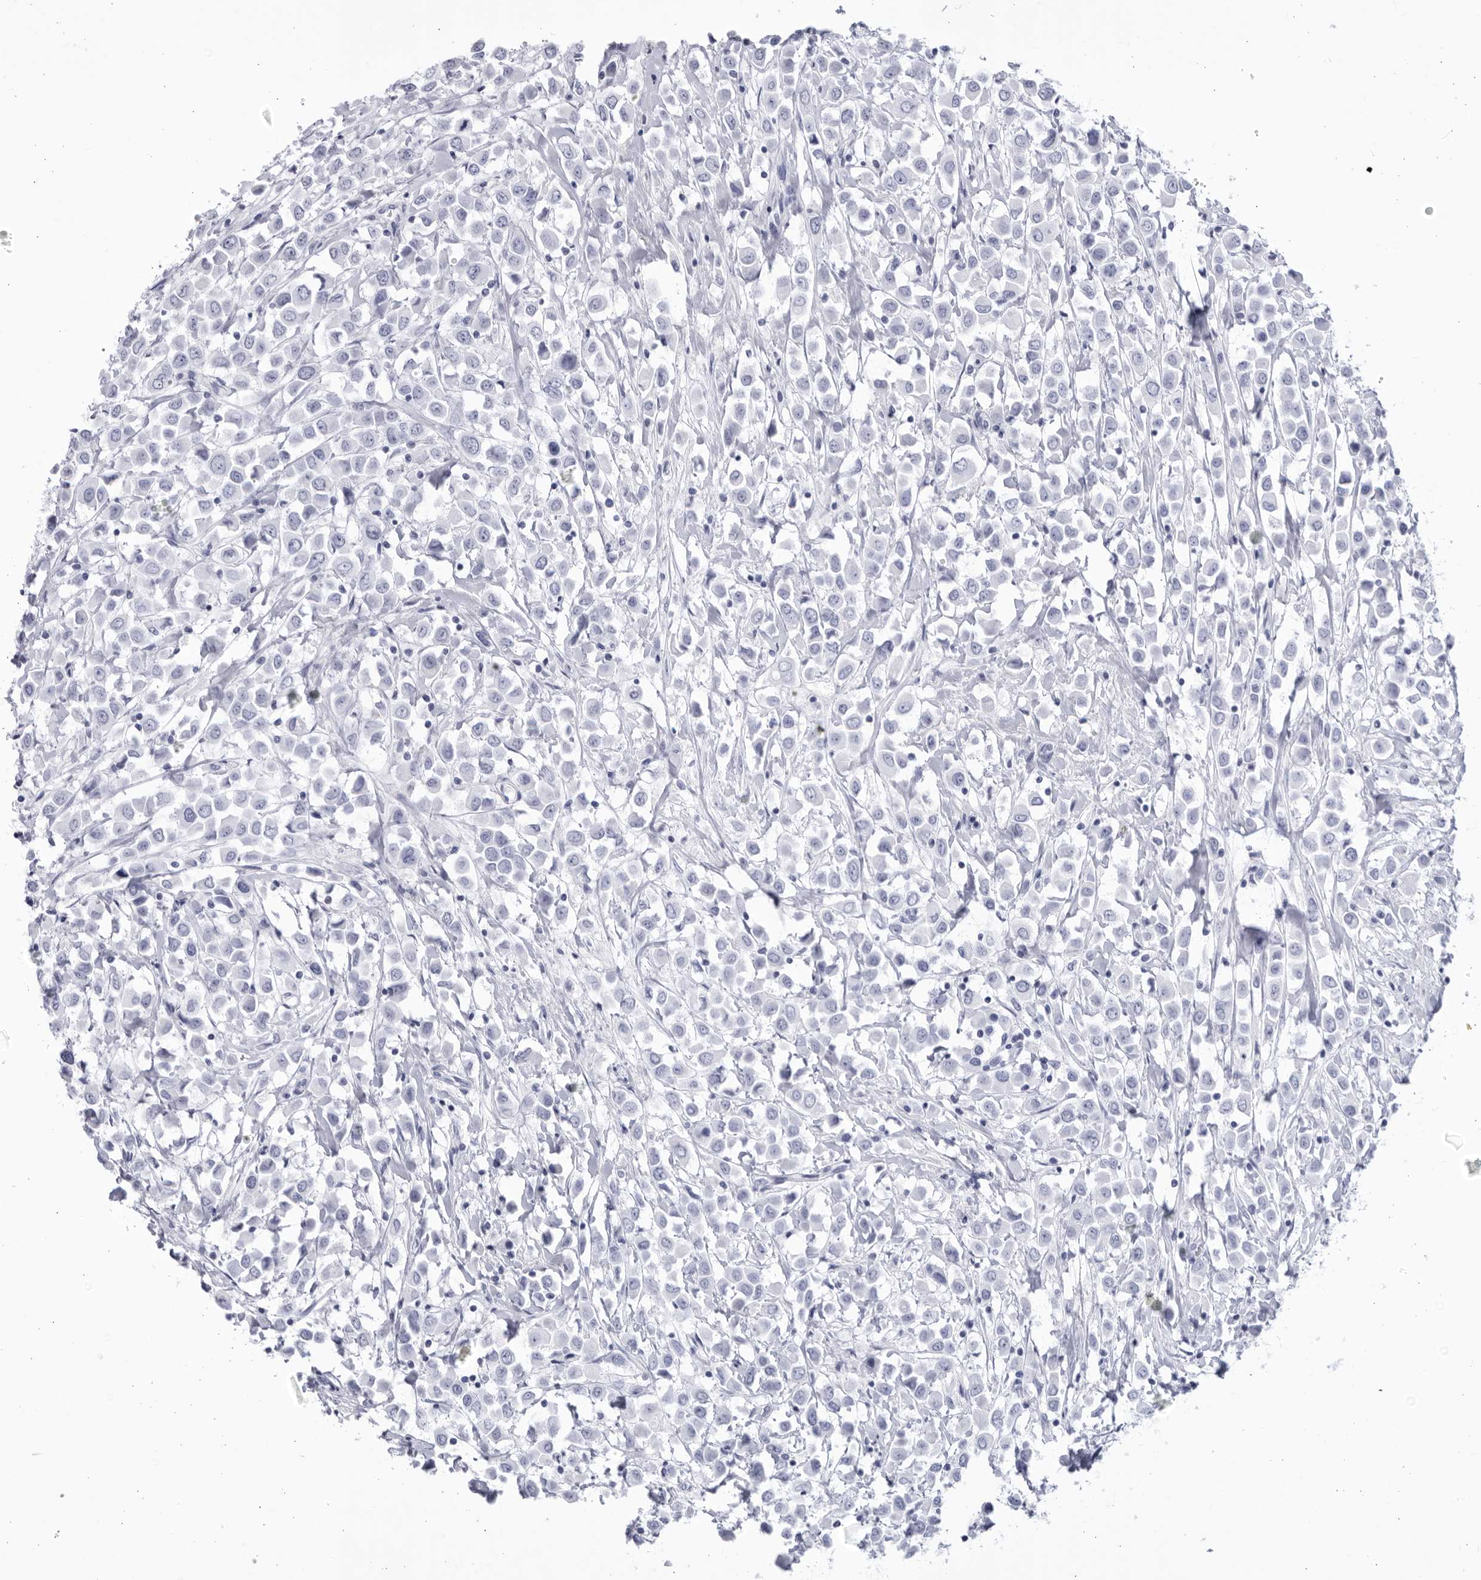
{"staining": {"intensity": "negative", "quantity": "none", "location": "none"}, "tissue": "breast cancer", "cell_type": "Tumor cells", "image_type": "cancer", "snomed": [{"axis": "morphology", "description": "Duct carcinoma"}, {"axis": "topography", "description": "Breast"}], "caption": "A micrograph of human breast invasive ductal carcinoma is negative for staining in tumor cells. Brightfield microscopy of immunohistochemistry stained with DAB (3,3'-diaminobenzidine) (brown) and hematoxylin (blue), captured at high magnification.", "gene": "CCDC181", "patient": {"sex": "female", "age": 61}}